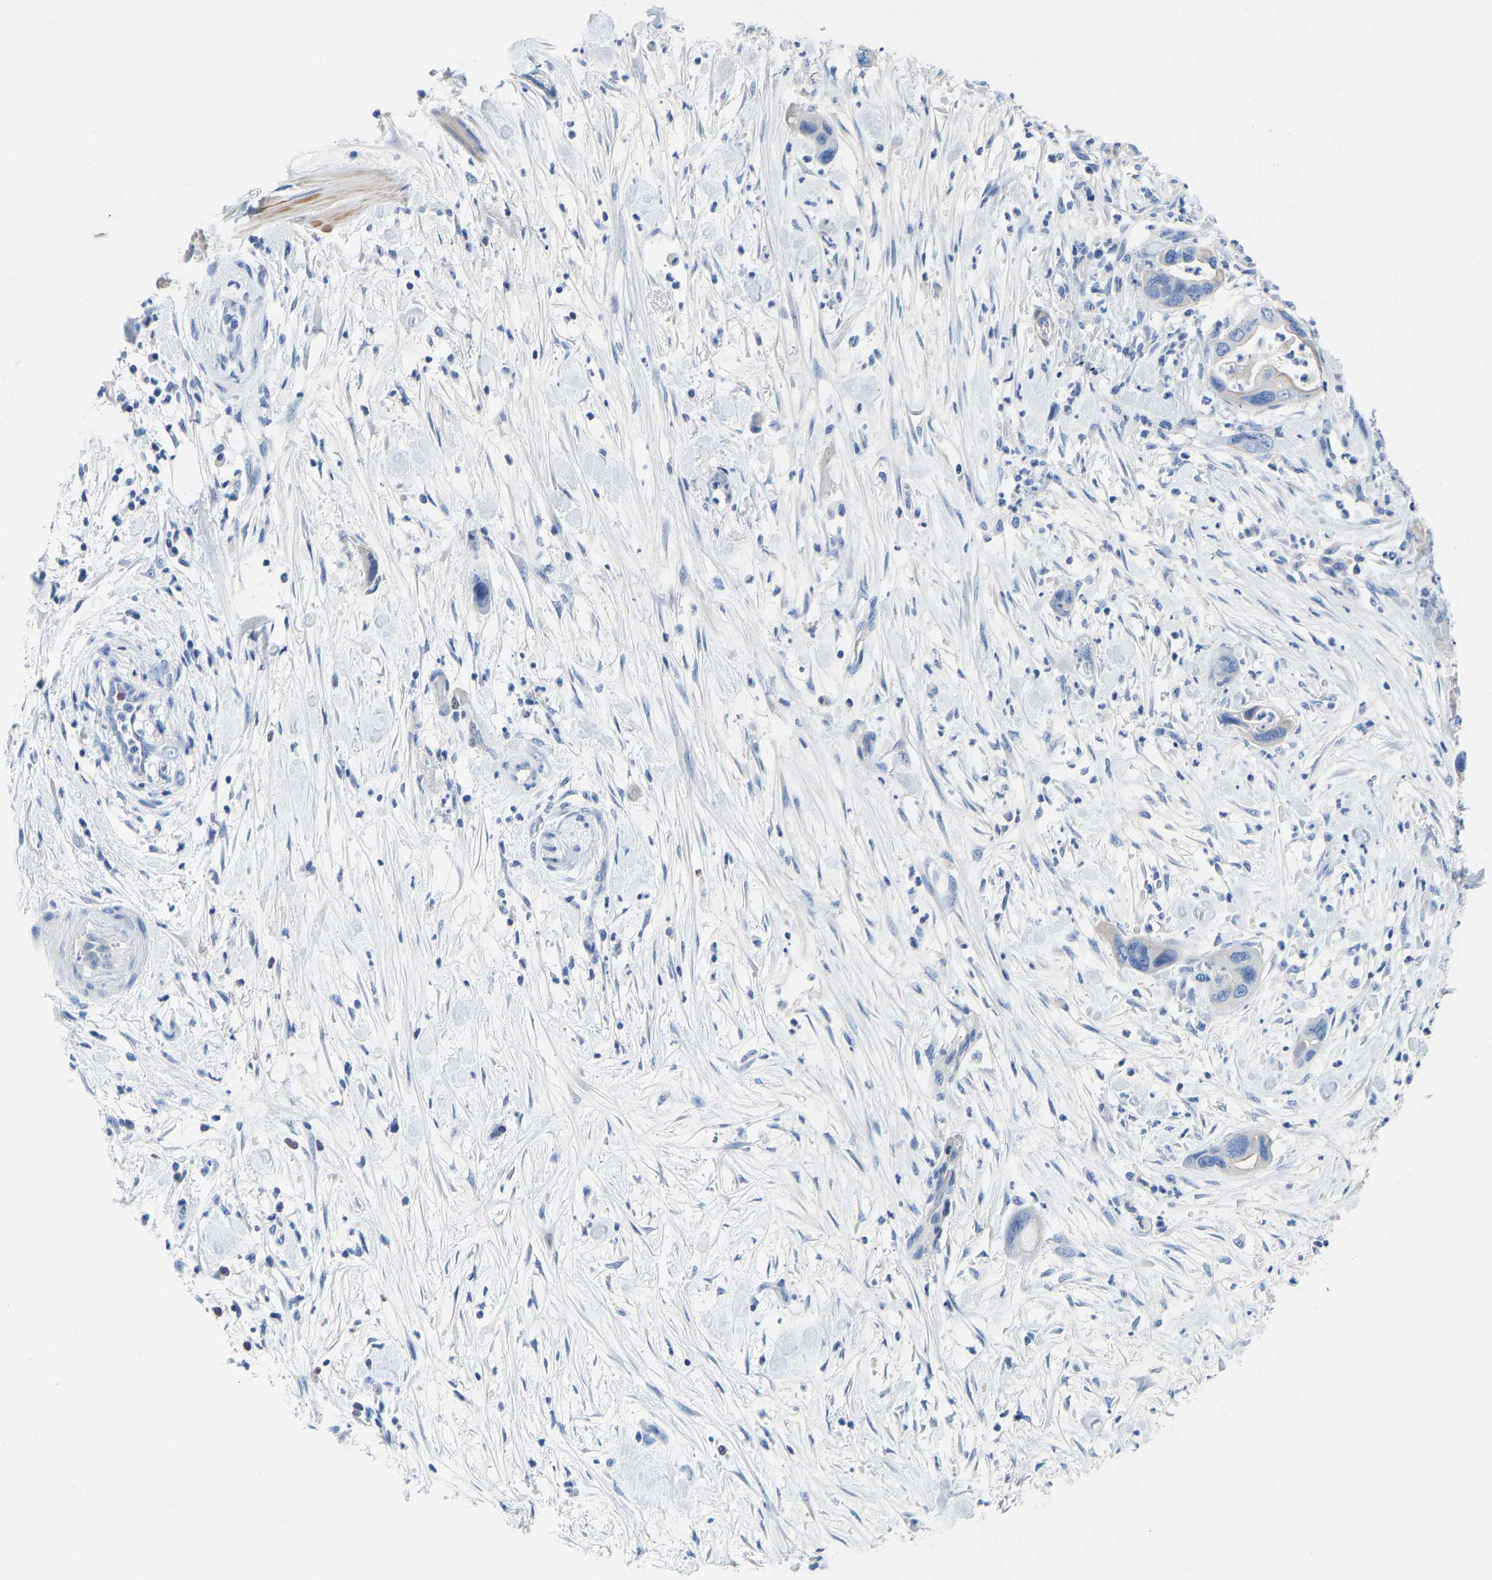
{"staining": {"intensity": "negative", "quantity": "none", "location": "none"}, "tissue": "pancreatic cancer", "cell_type": "Tumor cells", "image_type": "cancer", "snomed": [{"axis": "morphology", "description": "Adenocarcinoma, NOS"}, {"axis": "topography", "description": "Pancreas"}], "caption": "A photomicrograph of pancreatic adenocarcinoma stained for a protein demonstrates no brown staining in tumor cells.", "gene": "NKAIN3", "patient": {"sex": "female", "age": 71}}